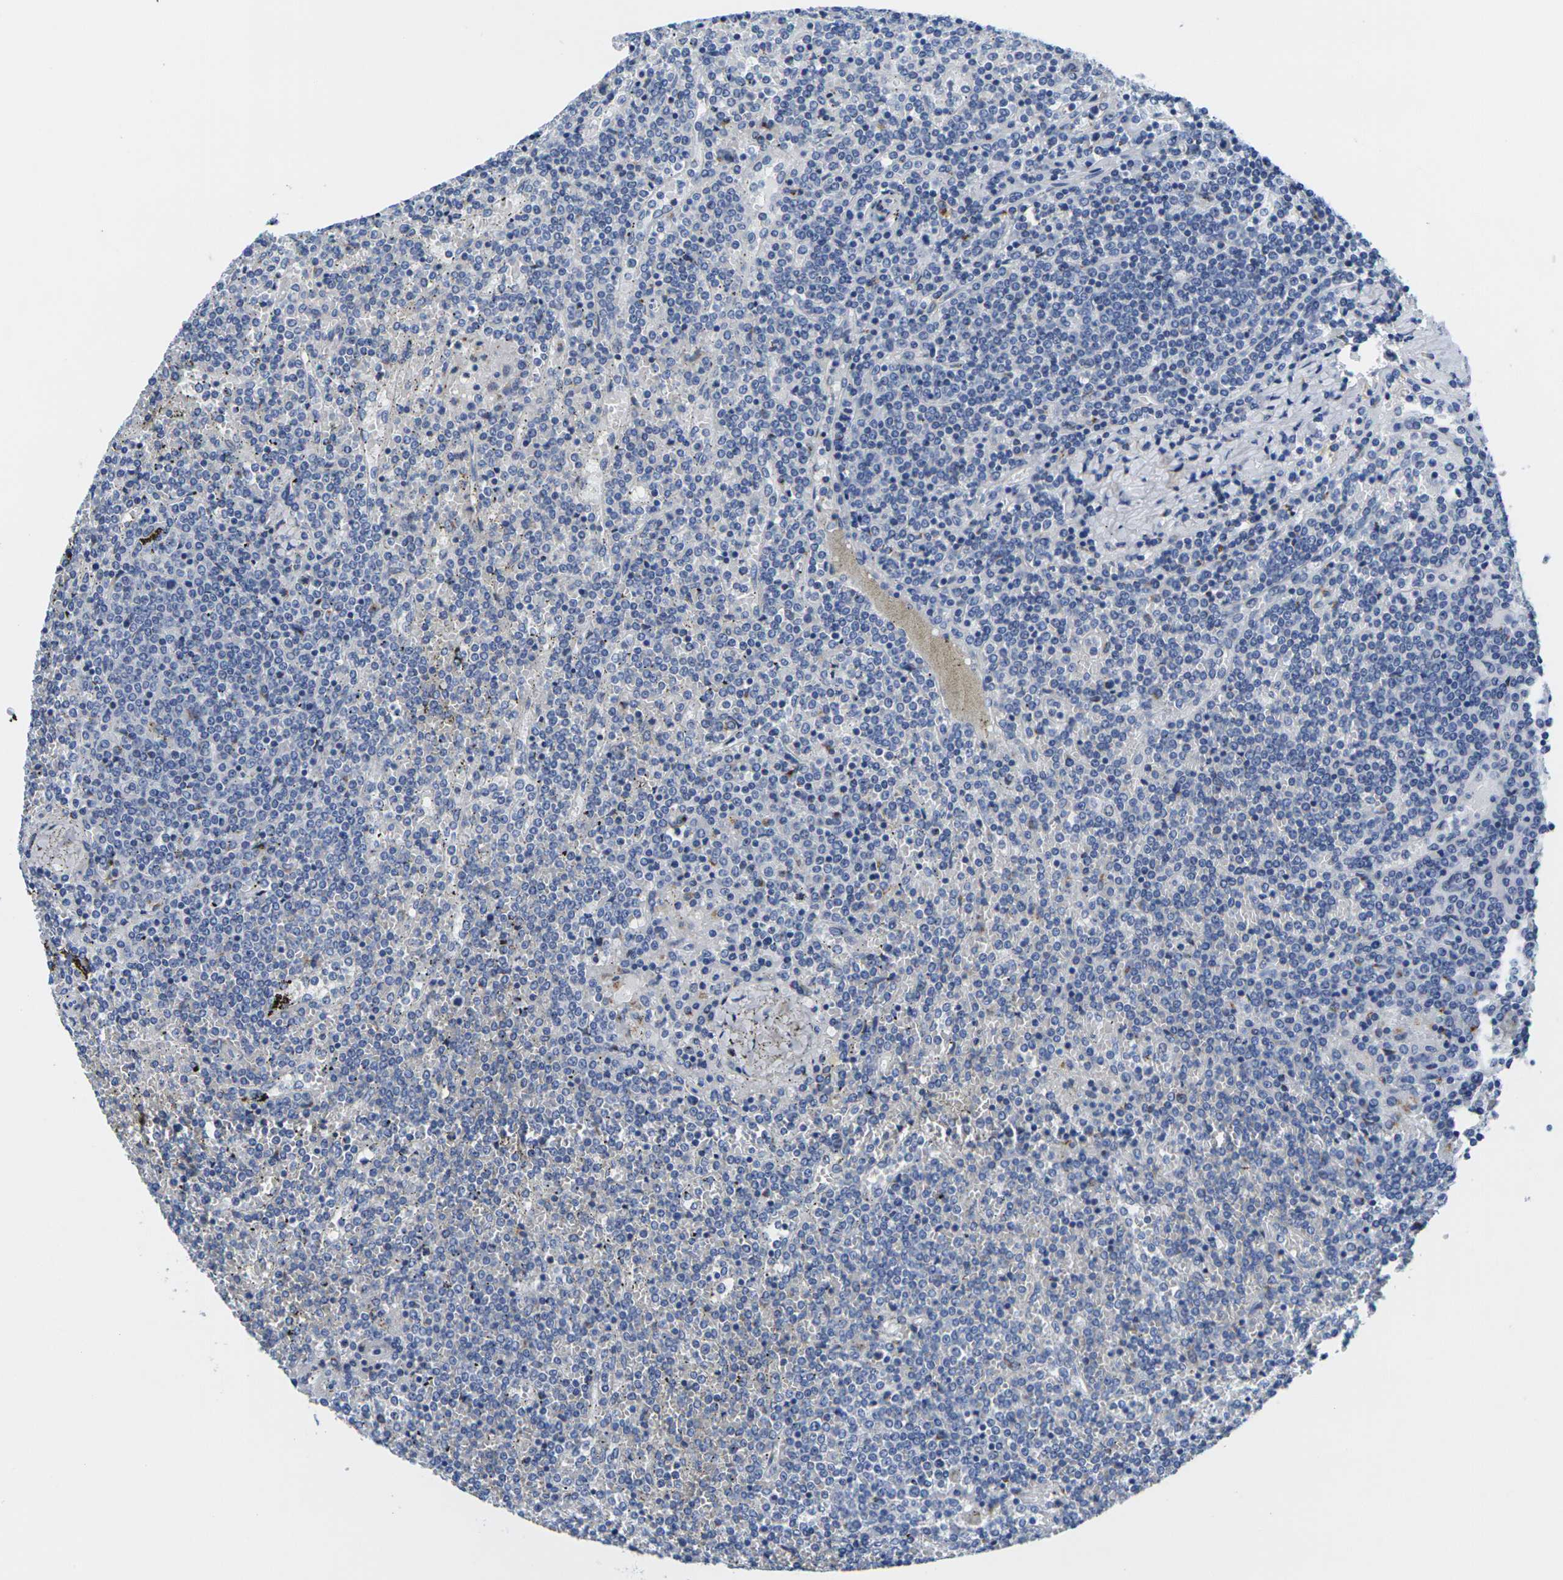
{"staining": {"intensity": "negative", "quantity": "none", "location": "none"}, "tissue": "lymphoma", "cell_type": "Tumor cells", "image_type": "cancer", "snomed": [{"axis": "morphology", "description": "Malignant lymphoma, non-Hodgkin's type, Low grade"}, {"axis": "topography", "description": "Spleen"}], "caption": "Tumor cells show no significant positivity in lymphoma. The staining was performed using DAB (3,3'-diaminobenzidine) to visualize the protein expression in brown, while the nuclei were stained in blue with hematoxylin (Magnification: 20x).", "gene": "CRK", "patient": {"sex": "female", "age": 19}}